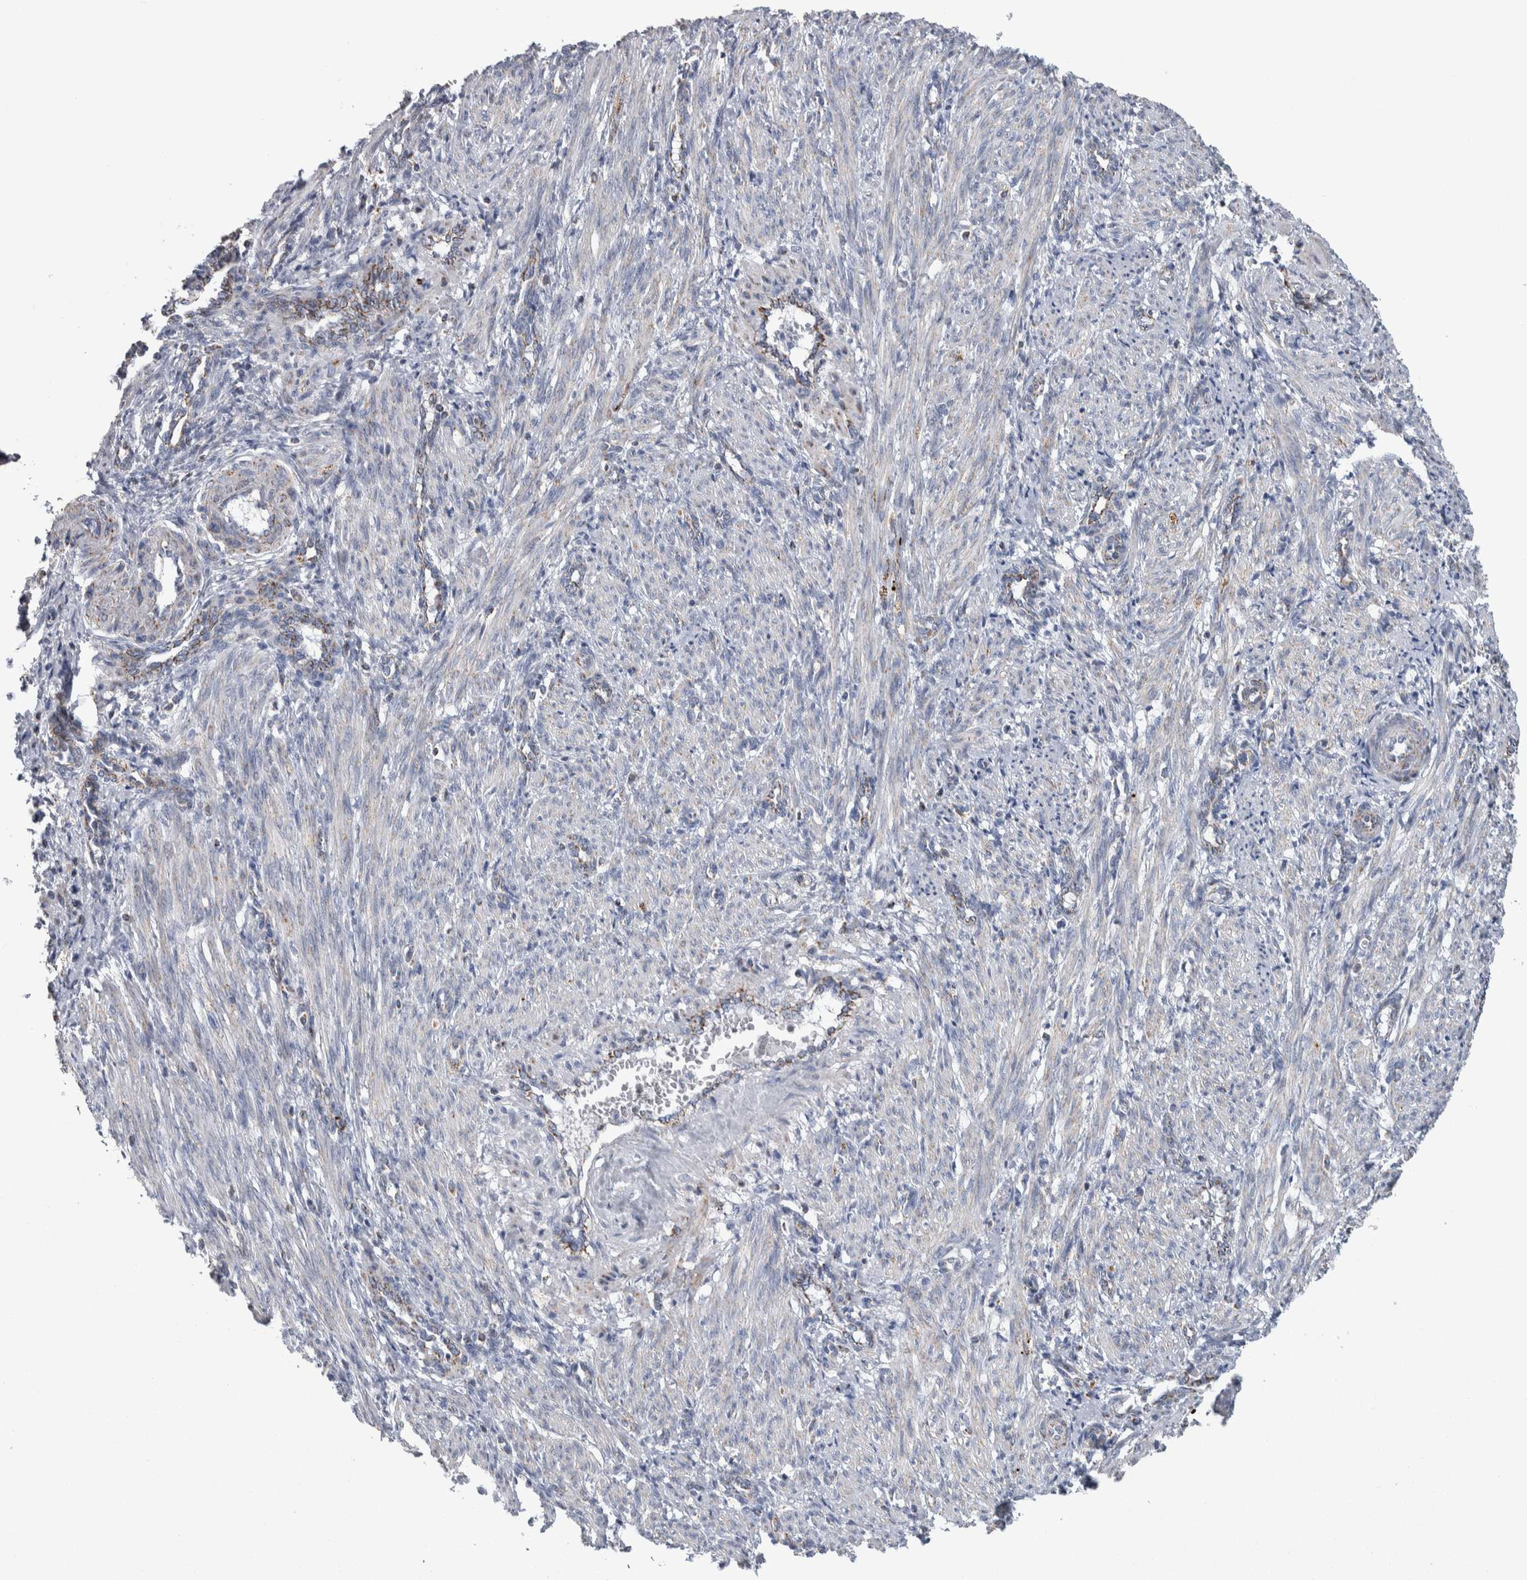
{"staining": {"intensity": "weak", "quantity": "<25%", "location": "cytoplasmic/membranous"}, "tissue": "smooth muscle", "cell_type": "Smooth muscle cells", "image_type": "normal", "snomed": [{"axis": "morphology", "description": "Normal tissue, NOS"}, {"axis": "topography", "description": "Endometrium"}], "caption": "Smooth muscle cells show no significant protein positivity in benign smooth muscle.", "gene": "ETFA", "patient": {"sex": "female", "age": 33}}